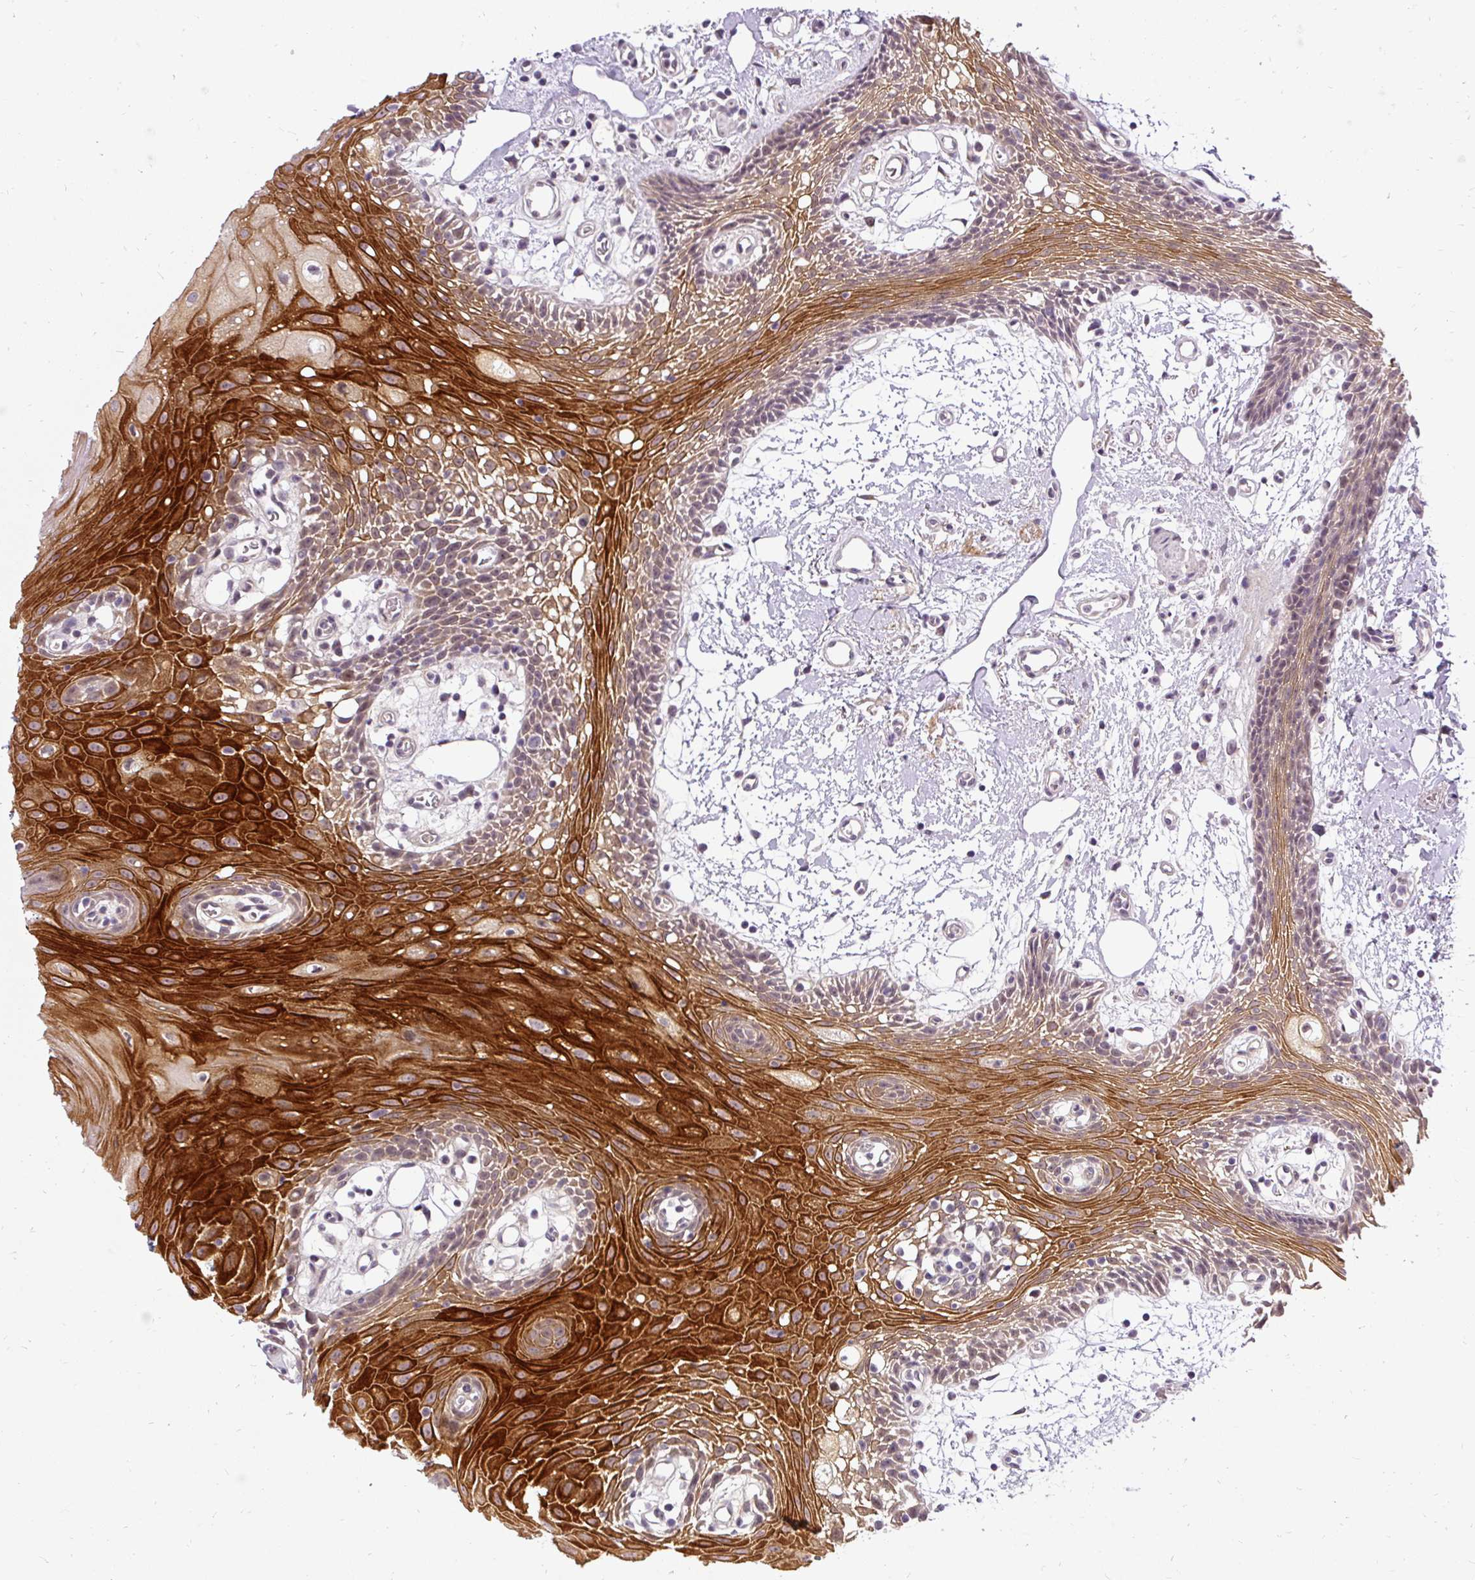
{"staining": {"intensity": "strong", "quantity": "<25%", "location": "cytoplasmic/membranous"}, "tissue": "oral mucosa", "cell_type": "Squamous epithelial cells", "image_type": "normal", "snomed": [{"axis": "morphology", "description": "Normal tissue, NOS"}, {"axis": "topography", "description": "Oral tissue"}], "caption": "Immunohistochemical staining of normal human oral mucosa displays medium levels of strong cytoplasmic/membranous expression in about <25% of squamous epithelial cells. (DAB = brown stain, brightfield microscopy at high magnification).", "gene": "FAM117B", "patient": {"sex": "female", "age": 59}}